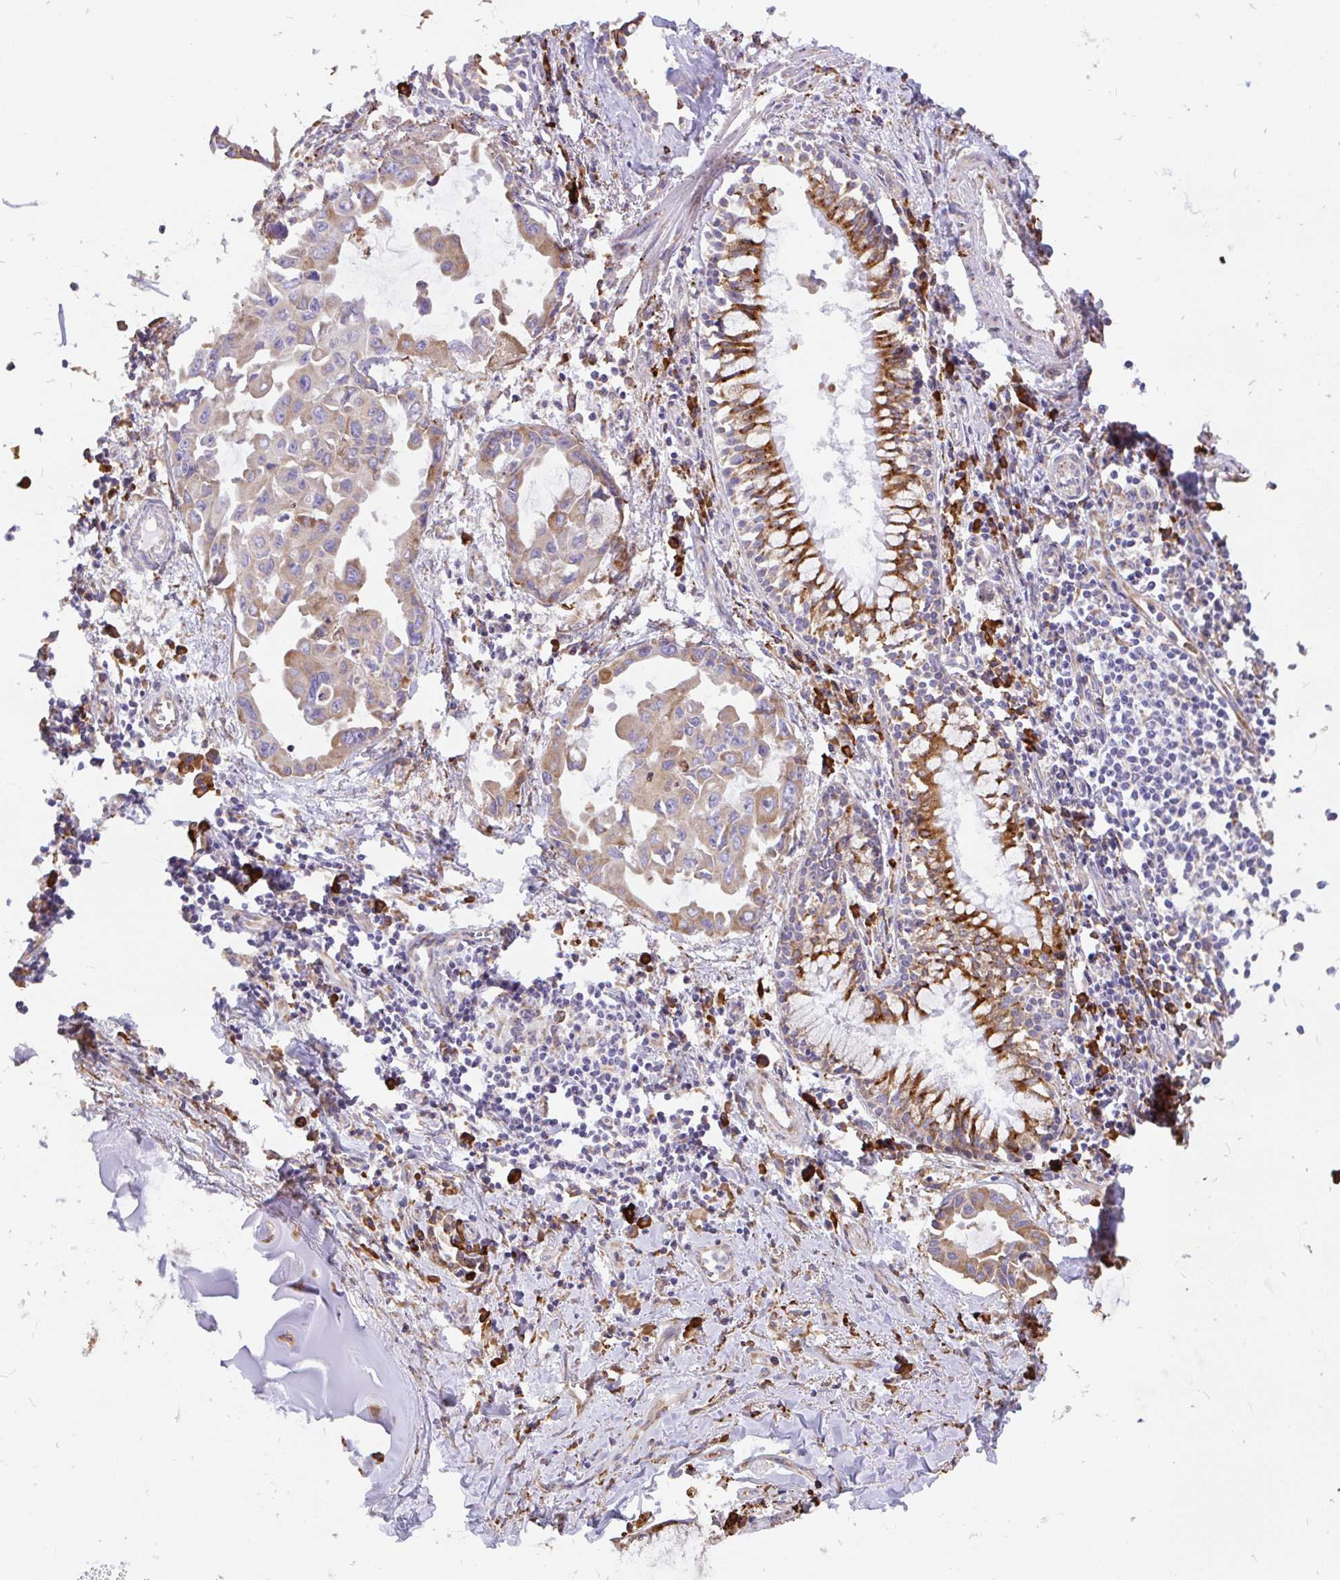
{"staining": {"intensity": "moderate", "quantity": "25%-75%", "location": "cytoplasmic/membranous"}, "tissue": "lung cancer", "cell_type": "Tumor cells", "image_type": "cancer", "snomed": [{"axis": "morphology", "description": "Adenocarcinoma, NOS"}, {"axis": "topography", "description": "Lung"}], "caption": "An immunohistochemistry (IHC) image of tumor tissue is shown. Protein staining in brown shows moderate cytoplasmic/membranous positivity in lung cancer (adenocarcinoma) within tumor cells.", "gene": "EML5", "patient": {"sex": "male", "age": 64}}